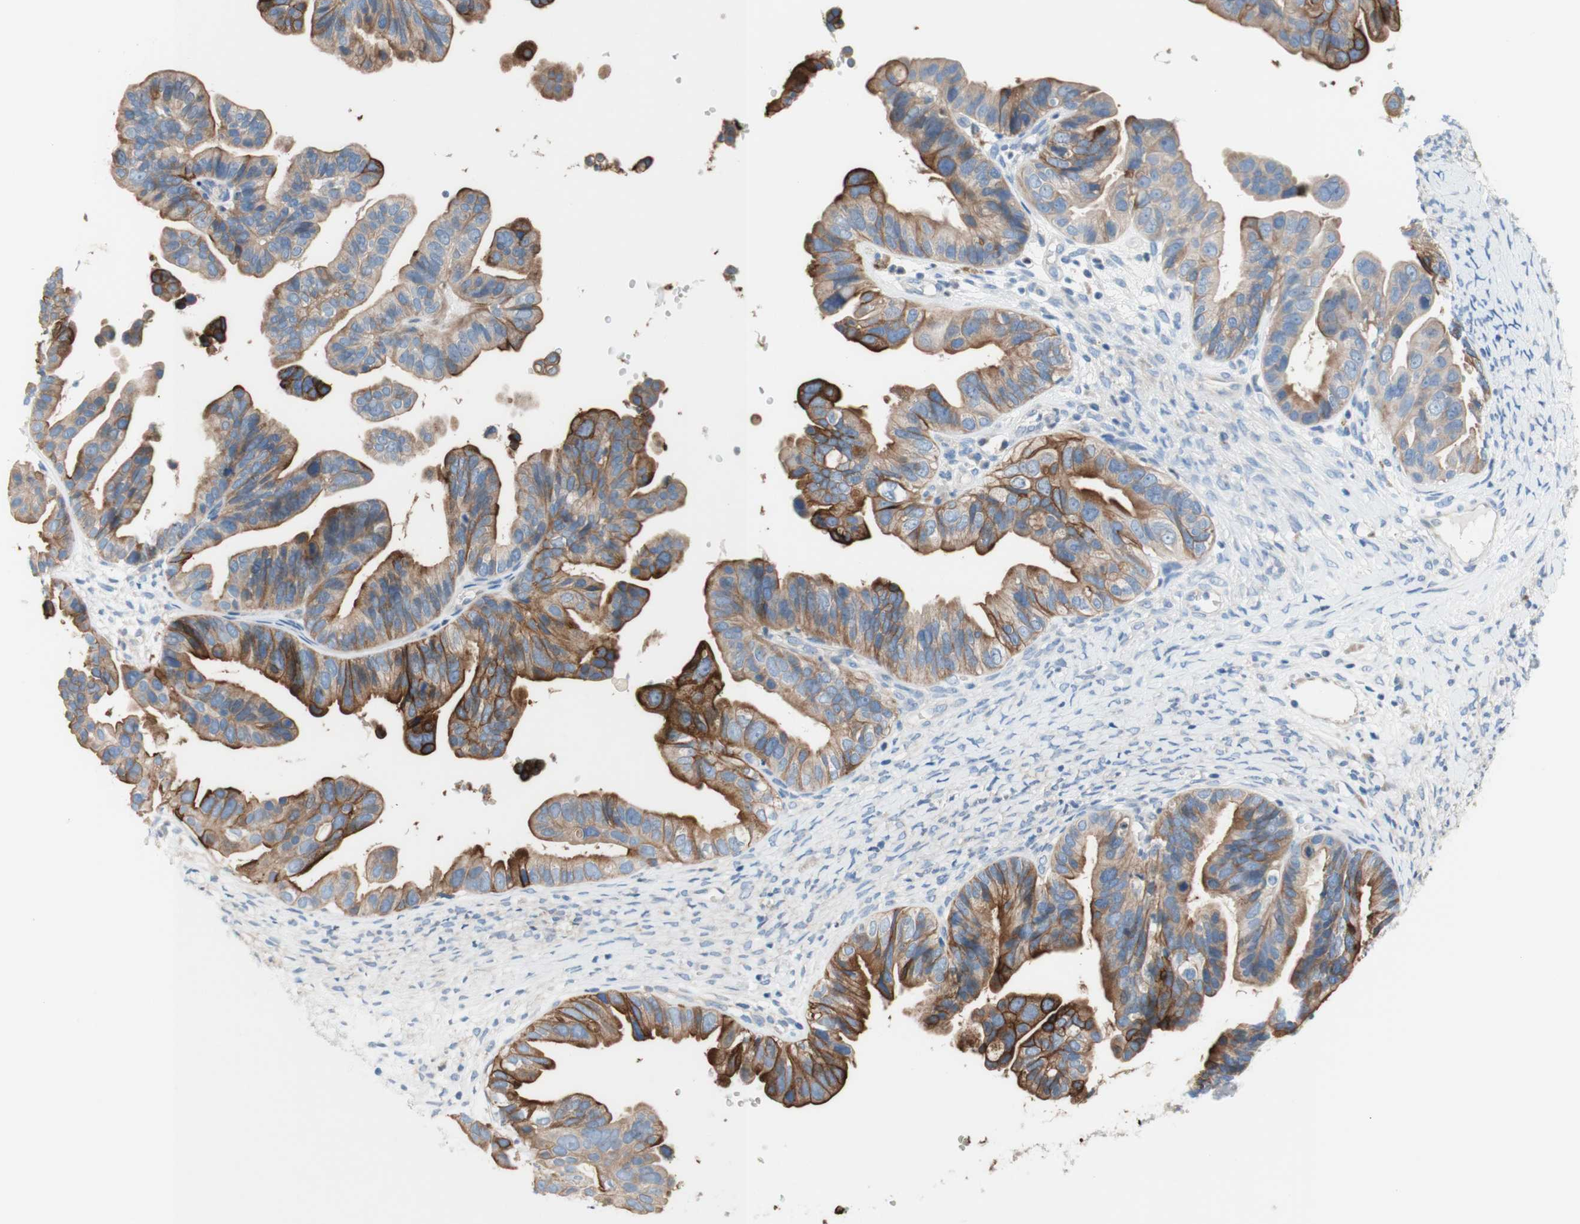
{"staining": {"intensity": "strong", "quantity": ">75%", "location": "cytoplasmic/membranous"}, "tissue": "ovarian cancer", "cell_type": "Tumor cells", "image_type": "cancer", "snomed": [{"axis": "morphology", "description": "Cystadenocarcinoma, serous, NOS"}, {"axis": "topography", "description": "Ovary"}], "caption": "The photomicrograph shows staining of ovarian cancer, revealing strong cytoplasmic/membranous protein expression (brown color) within tumor cells.", "gene": "F3", "patient": {"sex": "female", "age": 56}}